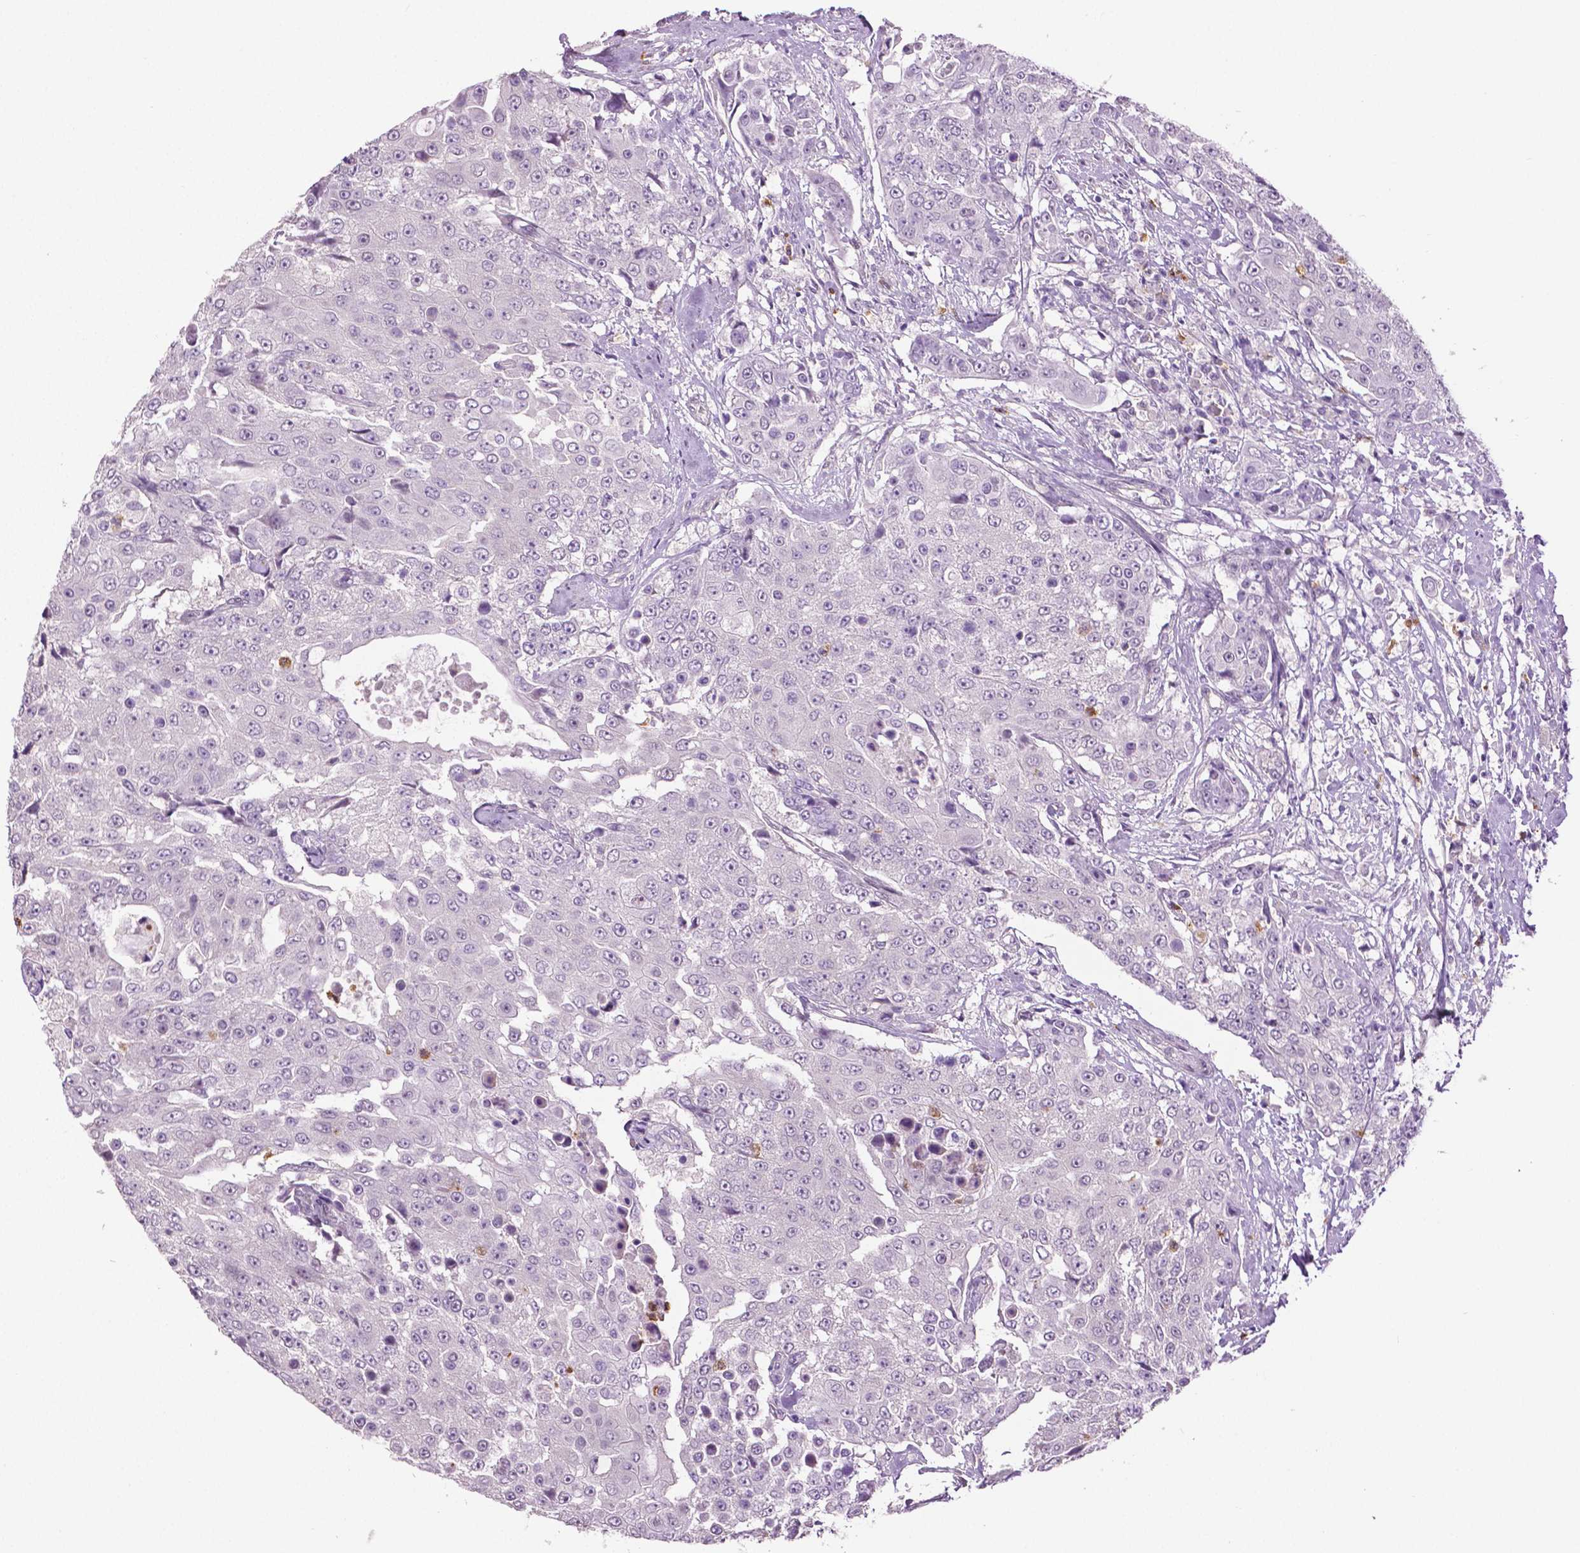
{"staining": {"intensity": "negative", "quantity": "none", "location": "none"}, "tissue": "urothelial cancer", "cell_type": "Tumor cells", "image_type": "cancer", "snomed": [{"axis": "morphology", "description": "Urothelial carcinoma, High grade"}, {"axis": "topography", "description": "Urinary bladder"}], "caption": "The micrograph shows no significant positivity in tumor cells of urothelial cancer.", "gene": "PTPN5", "patient": {"sex": "female", "age": 63}}